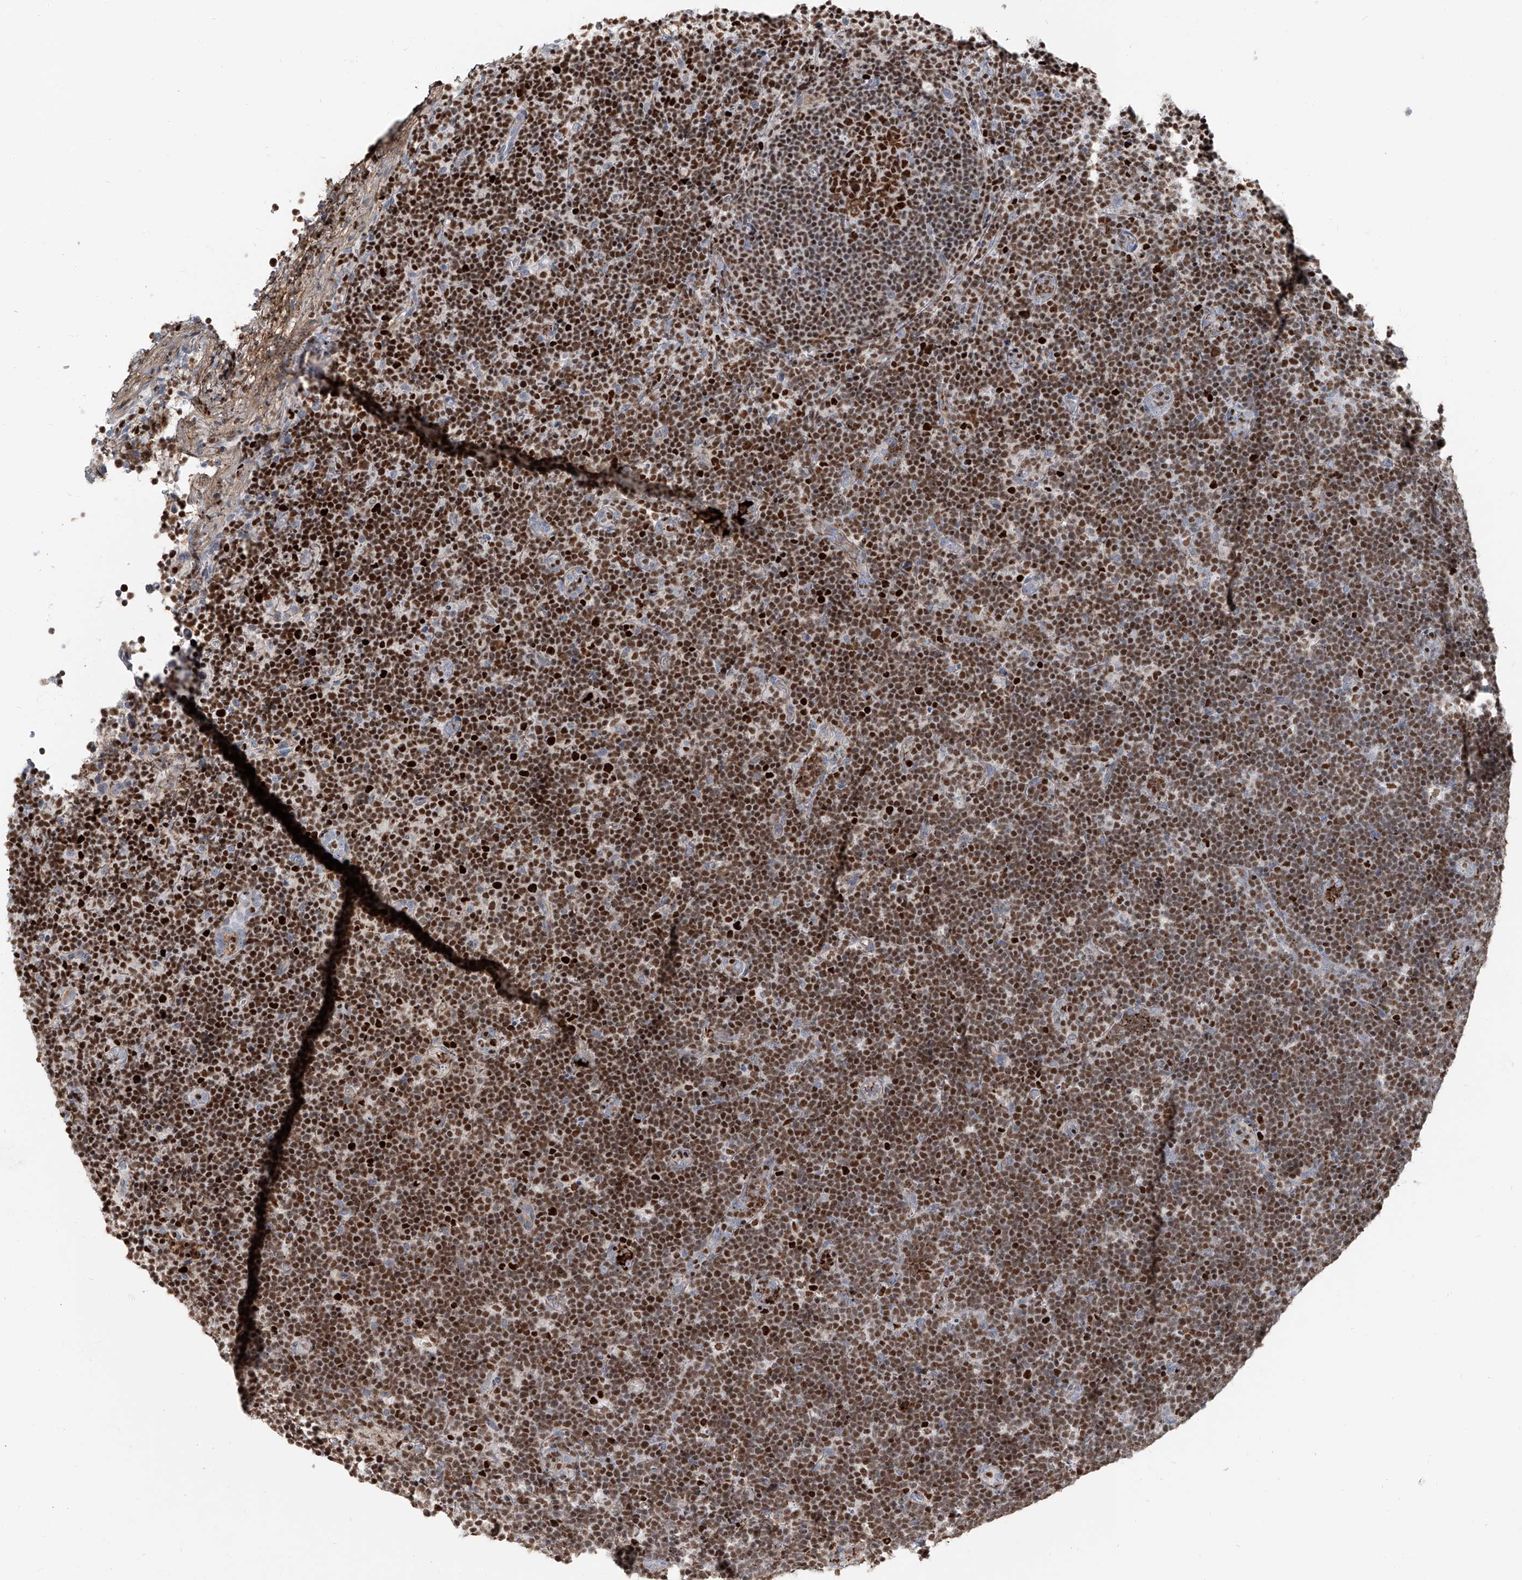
{"staining": {"intensity": "moderate", "quantity": ">75%", "location": "nuclear"}, "tissue": "lymphoma", "cell_type": "Tumor cells", "image_type": "cancer", "snomed": [{"axis": "morphology", "description": "Malignant lymphoma, non-Hodgkin's type, High grade"}, {"axis": "topography", "description": "Lymph node"}], "caption": "A high-resolution image shows IHC staining of high-grade malignant lymphoma, non-Hodgkin's type, which displays moderate nuclear positivity in approximately >75% of tumor cells. Immunohistochemistry stains the protein in brown and the nuclei are stained blue.", "gene": "HOXA3", "patient": {"sex": "male", "age": 13}}